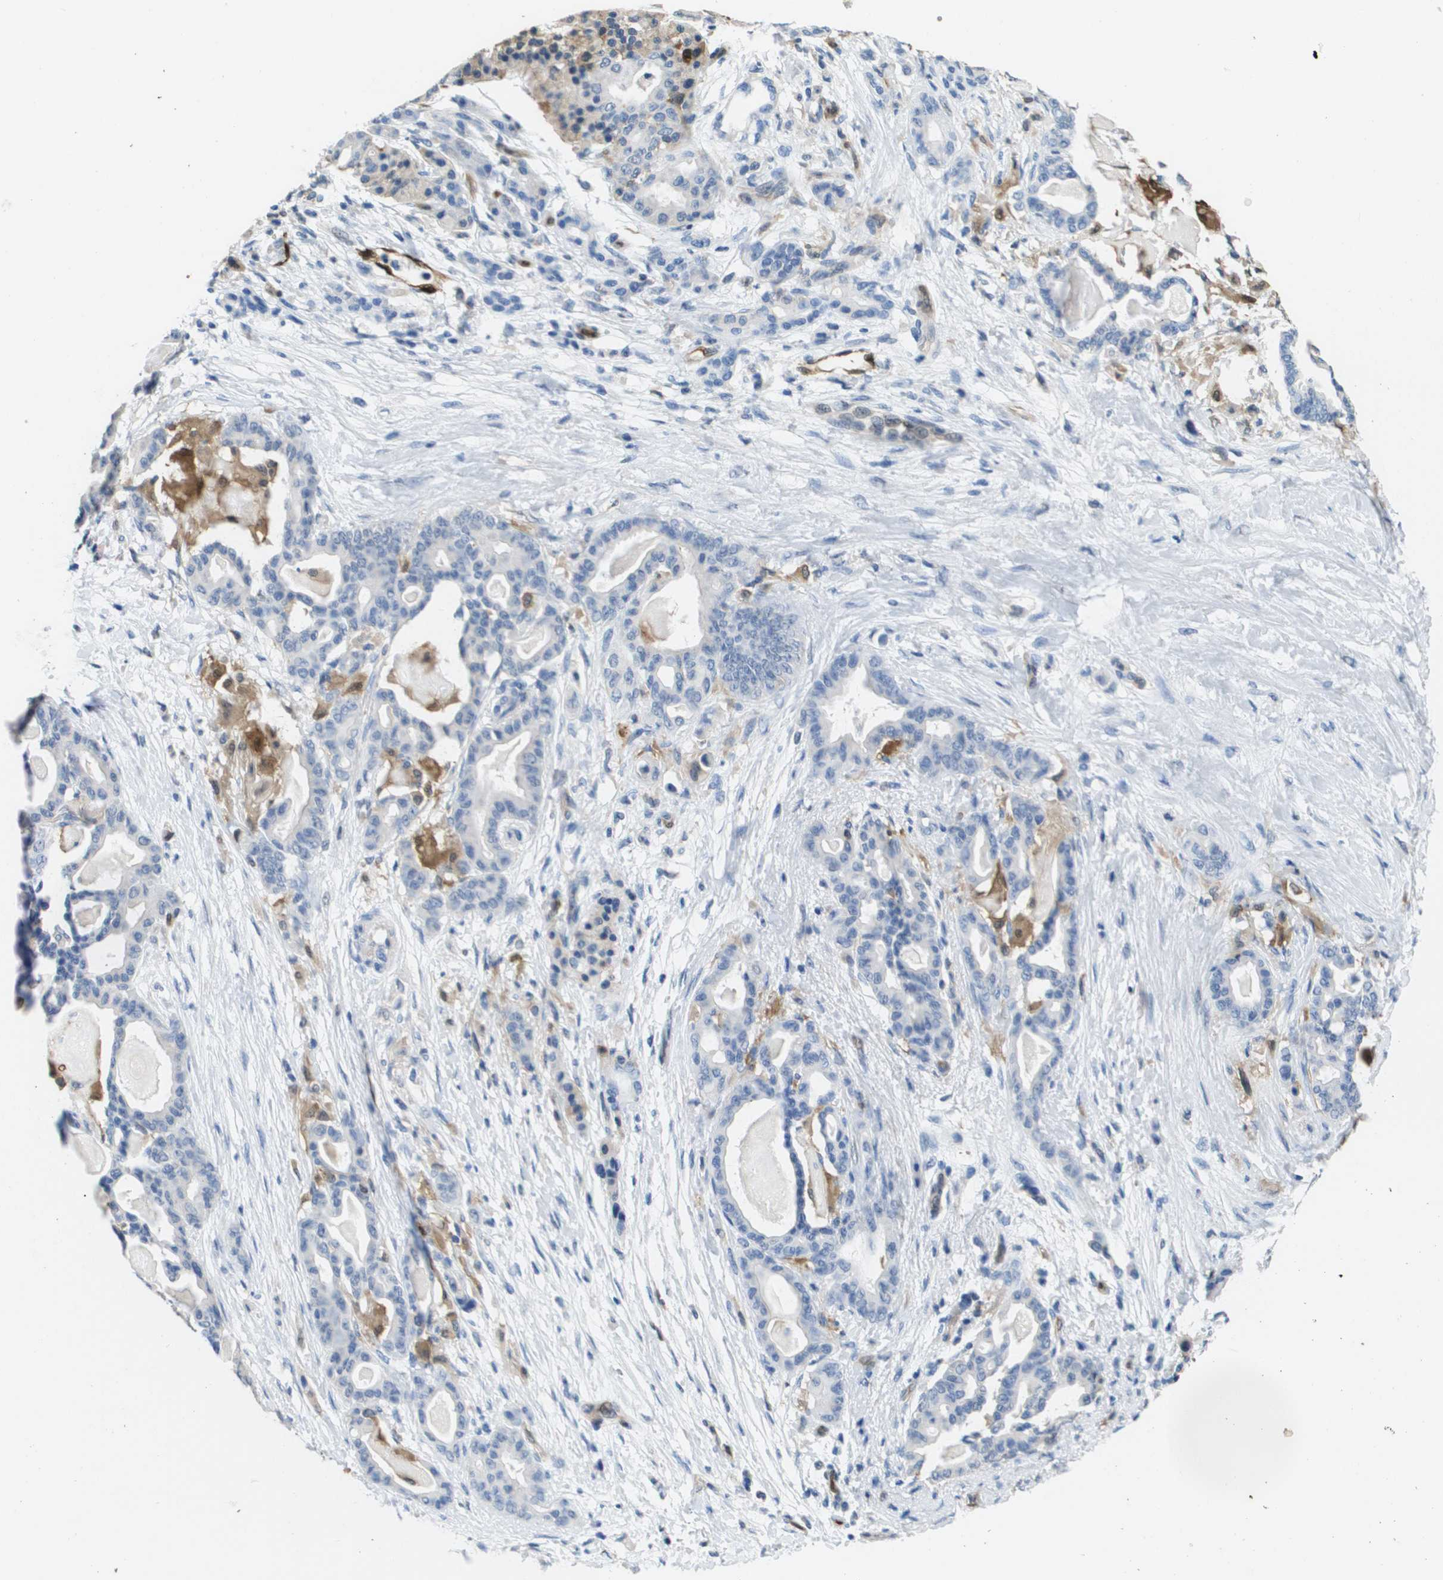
{"staining": {"intensity": "negative", "quantity": "none", "location": "none"}, "tissue": "pancreatic cancer", "cell_type": "Tumor cells", "image_type": "cancer", "snomed": [{"axis": "morphology", "description": "Adenocarcinoma, NOS"}, {"axis": "topography", "description": "Pancreas"}], "caption": "This is an immunohistochemistry (IHC) photomicrograph of adenocarcinoma (pancreatic). There is no positivity in tumor cells.", "gene": "FABP5", "patient": {"sex": "male", "age": 63}}